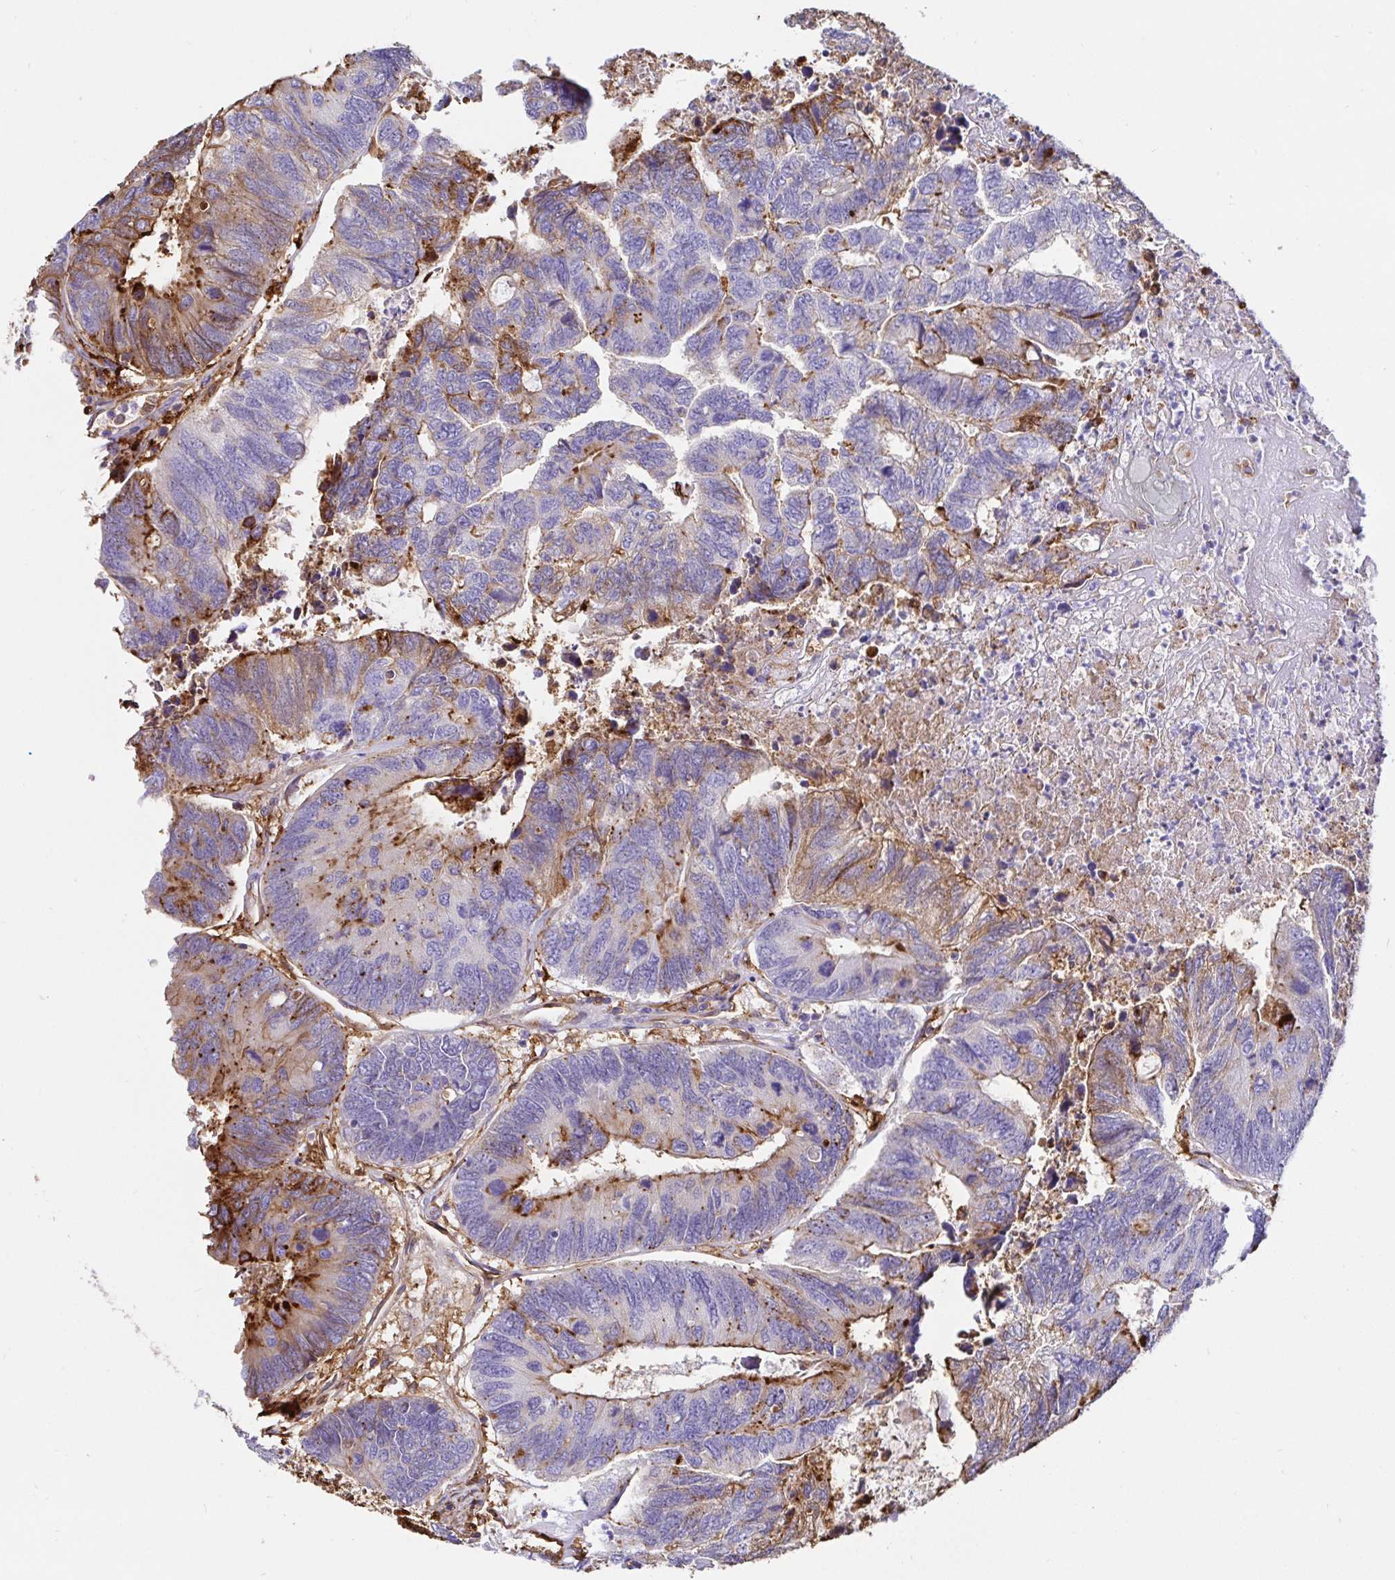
{"staining": {"intensity": "moderate", "quantity": "<25%", "location": "cytoplasmic/membranous"}, "tissue": "colorectal cancer", "cell_type": "Tumor cells", "image_type": "cancer", "snomed": [{"axis": "morphology", "description": "Adenocarcinoma, NOS"}, {"axis": "topography", "description": "Colon"}], "caption": "Immunohistochemical staining of colorectal cancer exhibits low levels of moderate cytoplasmic/membranous expression in about <25% of tumor cells.", "gene": "ANXA2", "patient": {"sex": "female", "age": 67}}